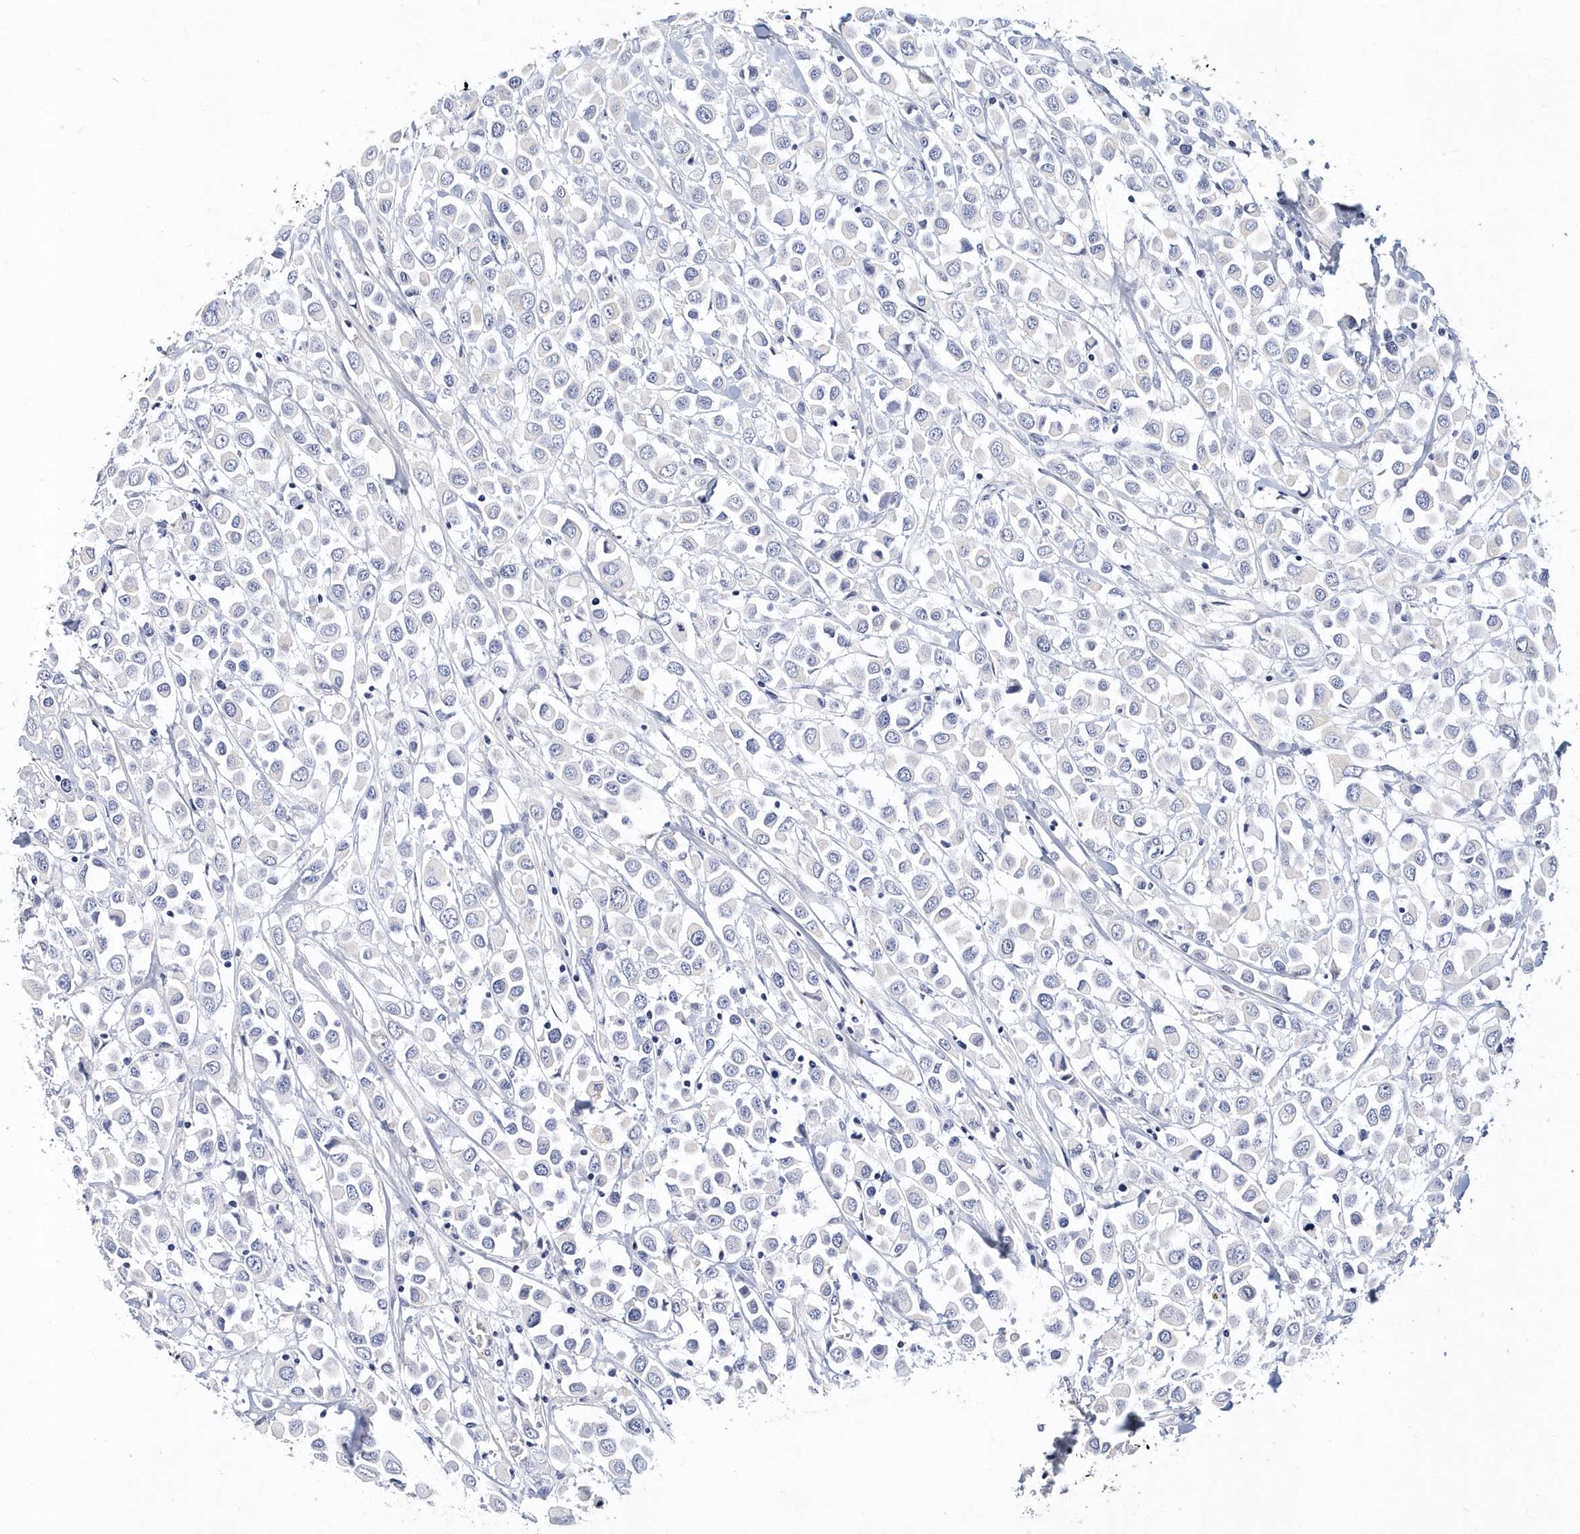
{"staining": {"intensity": "negative", "quantity": "none", "location": "none"}, "tissue": "breast cancer", "cell_type": "Tumor cells", "image_type": "cancer", "snomed": [{"axis": "morphology", "description": "Duct carcinoma"}, {"axis": "topography", "description": "Breast"}], "caption": "A histopathology image of breast cancer (invasive ductal carcinoma) stained for a protein demonstrates no brown staining in tumor cells.", "gene": "ITGA2B", "patient": {"sex": "female", "age": 61}}